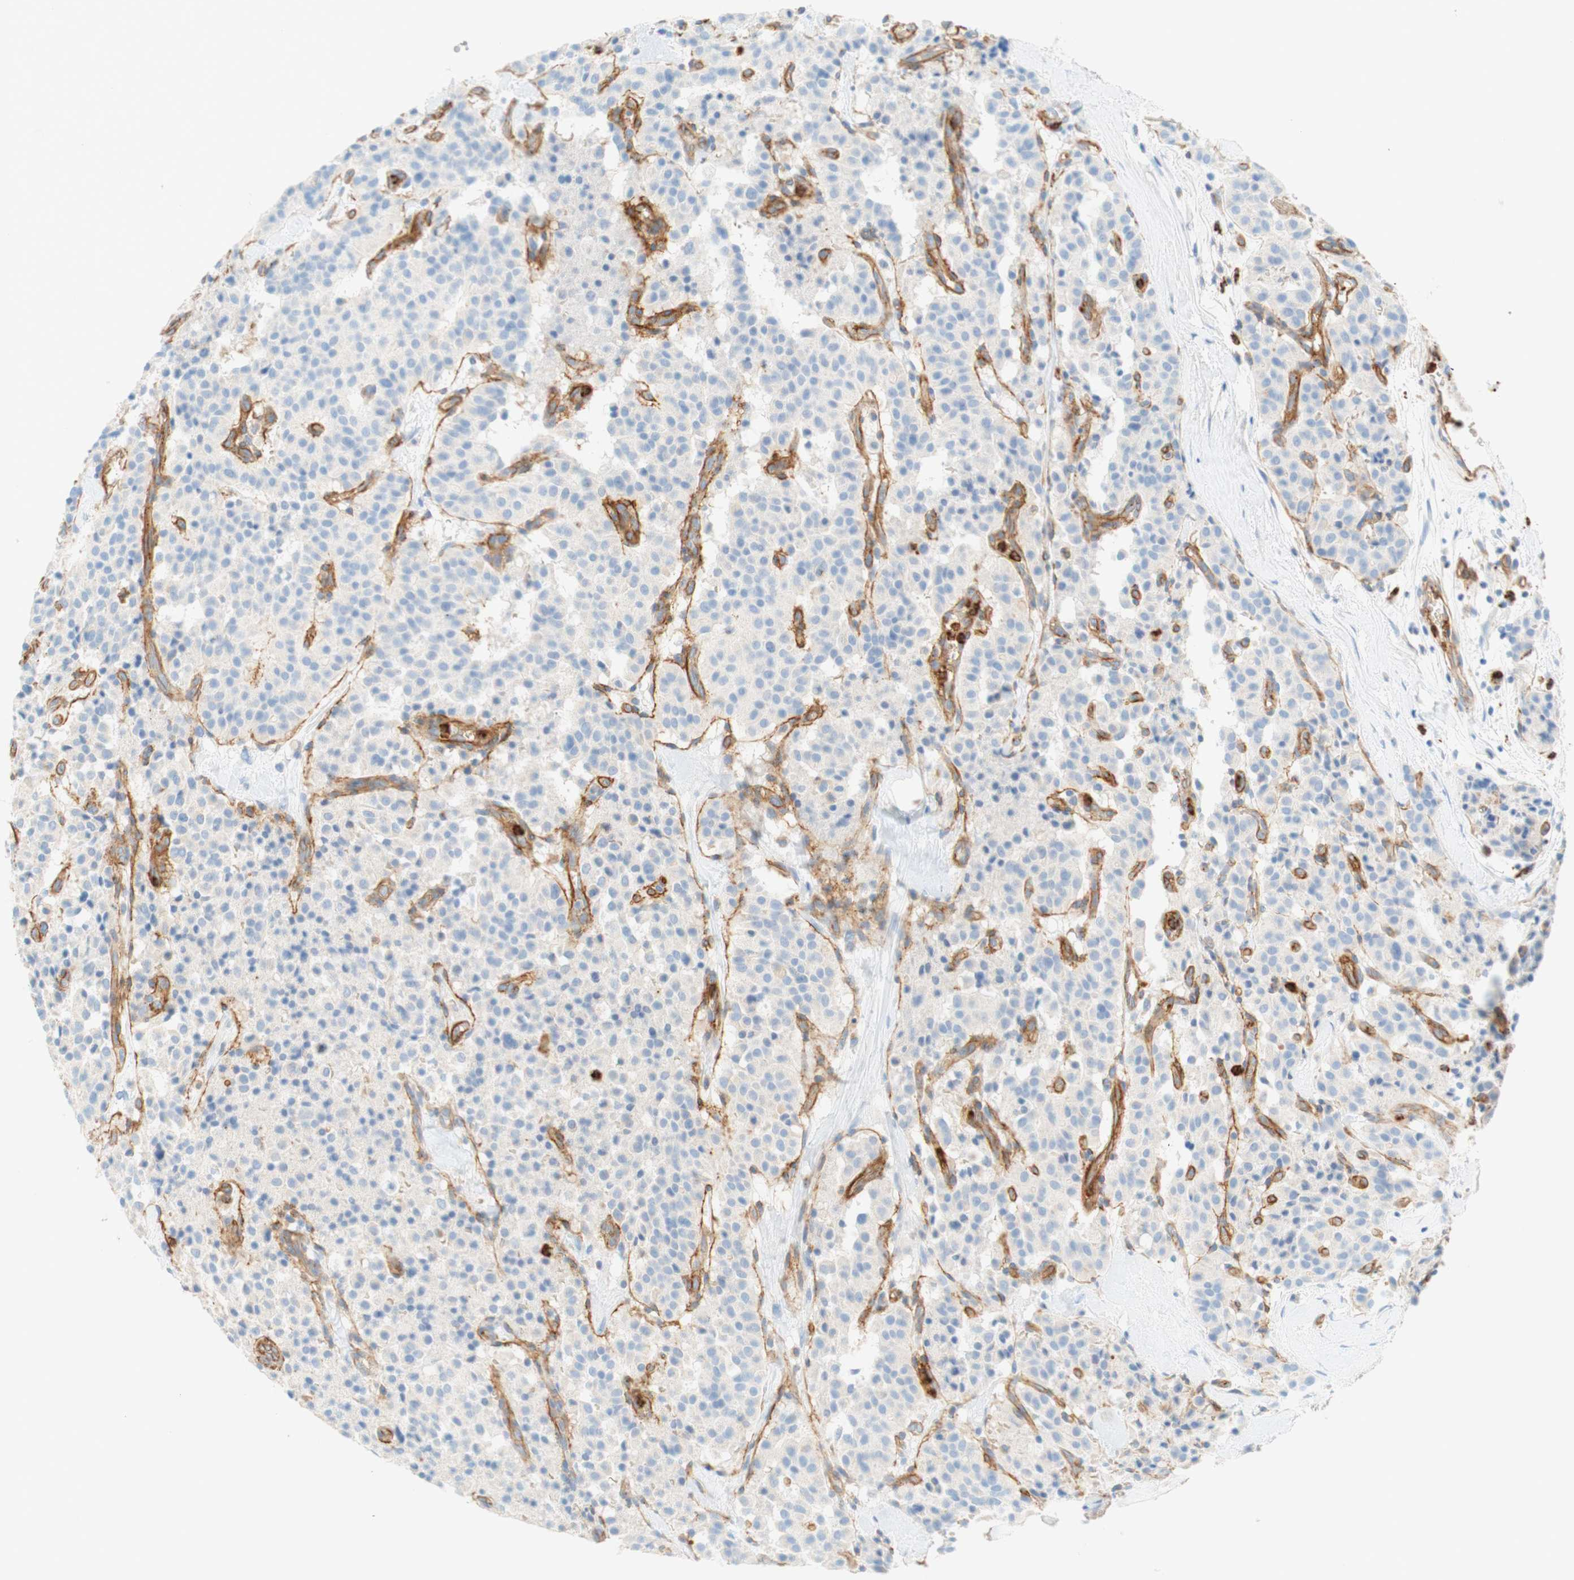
{"staining": {"intensity": "negative", "quantity": "none", "location": "none"}, "tissue": "carcinoid", "cell_type": "Tumor cells", "image_type": "cancer", "snomed": [{"axis": "morphology", "description": "Carcinoid, malignant, NOS"}, {"axis": "topography", "description": "Lung"}], "caption": "Immunohistochemistry of human carcinoid (malignant) exhibits no expression in tumor cells. (DAB immunohistochemistry (IHC) visualized using brightfield microscopy, high magnification).", "gene": "STOM", "patient": {"sex": "male", "age": 30}}